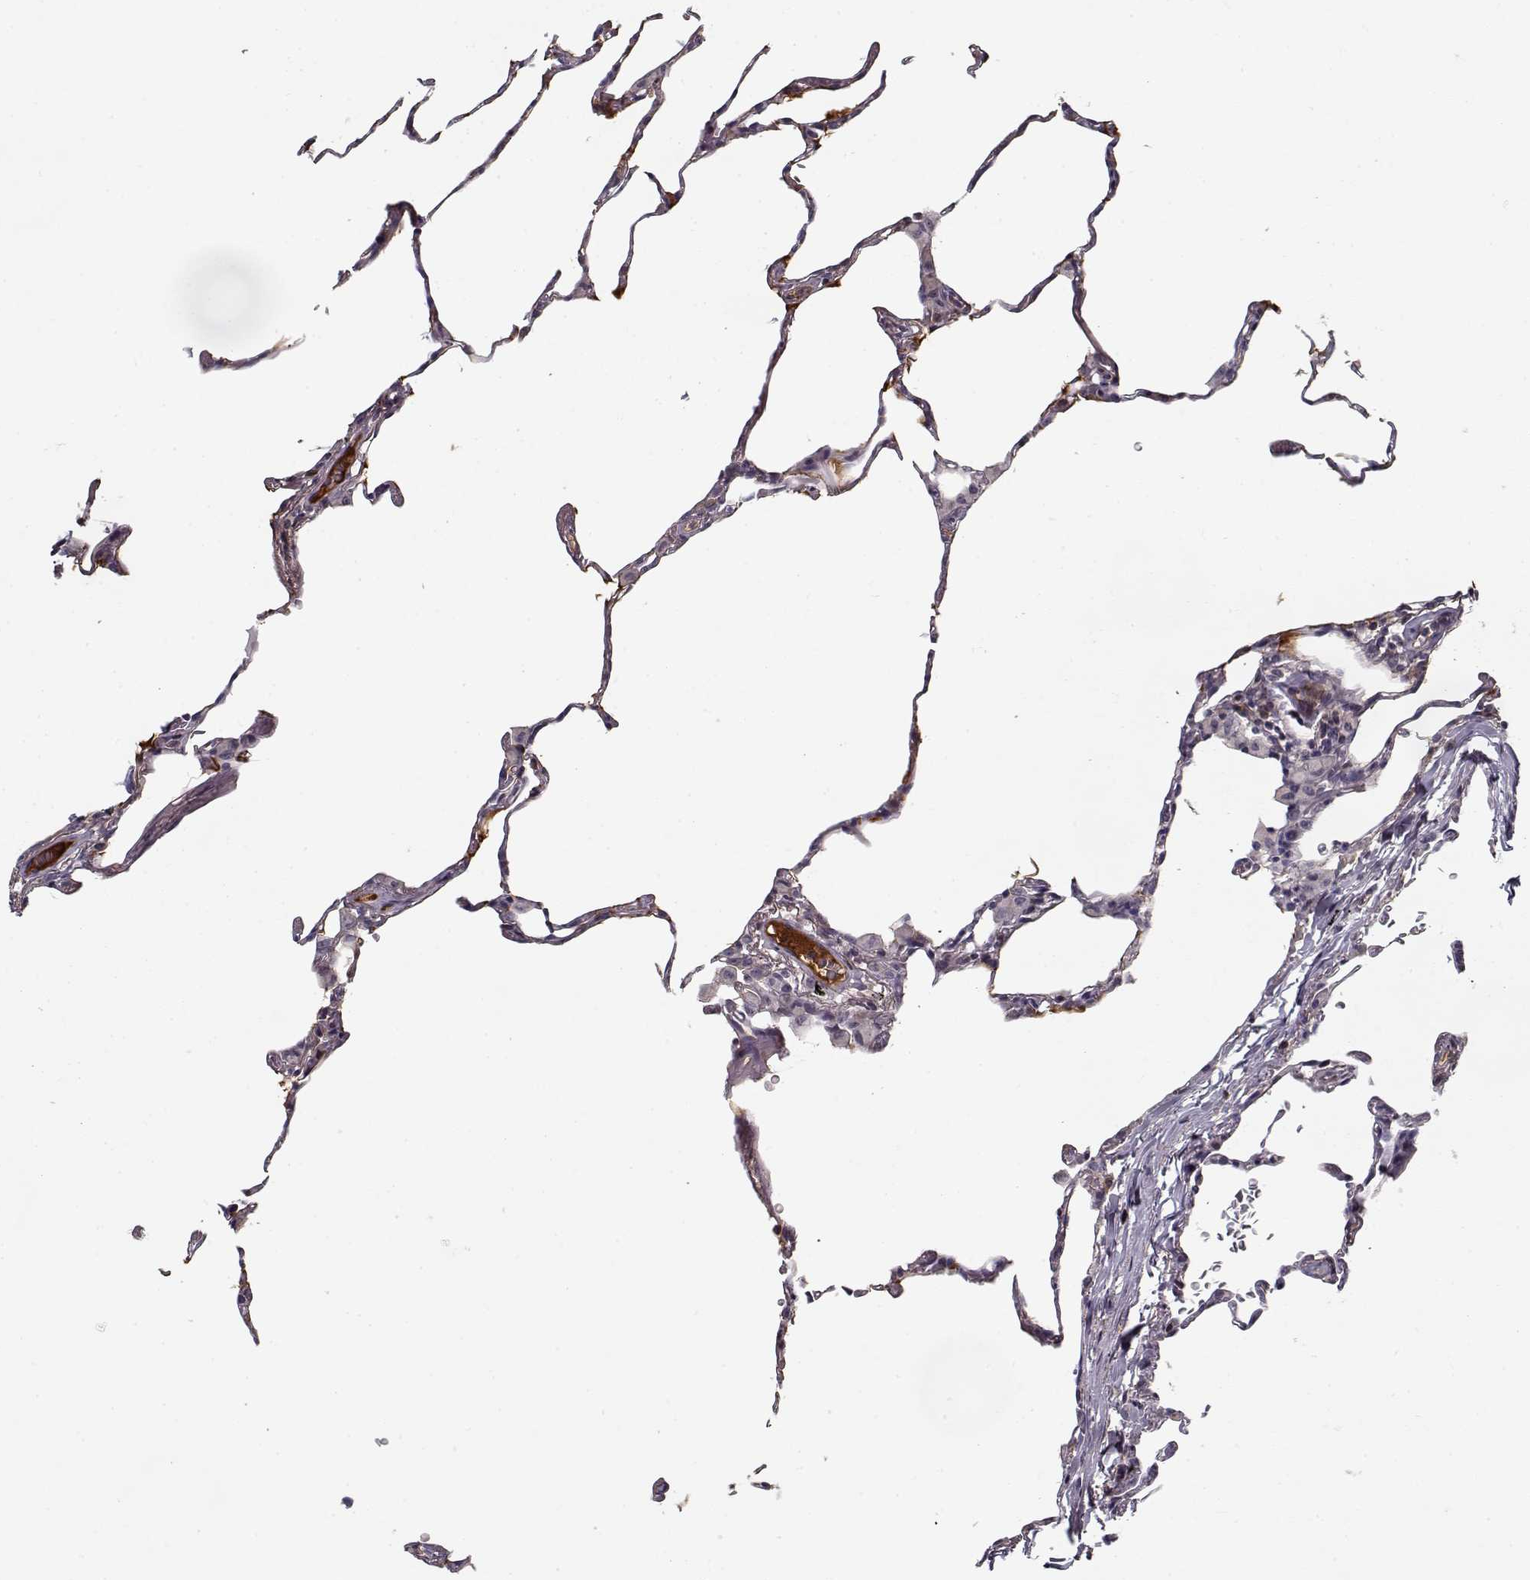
{"staining": {"intensity": "negative", "quantity": "none", "location": "none"}, "tissue": "lung", "cell_type": "Alveolar cells", "image_type": "normal", "snomed": [{"axis": "morphology", "description": "Normal tissue, NOS"}, {"axis": "topography", "description": "Lung"}], "caption": "High magnification brightfield microscopy of normal lung stained with DAB (3,3'-diaminobenzidine) (brown) and counterstained with hematoxylin (blue): alveolar cells show no significant staining. The staining is performed using DAB (3,3'-diaminobenzidine) brown chromogen with nuclei counter-stained in using hematoxylin.", "gene": "AFM", "patient": {"sex": "female", "age": 57}}